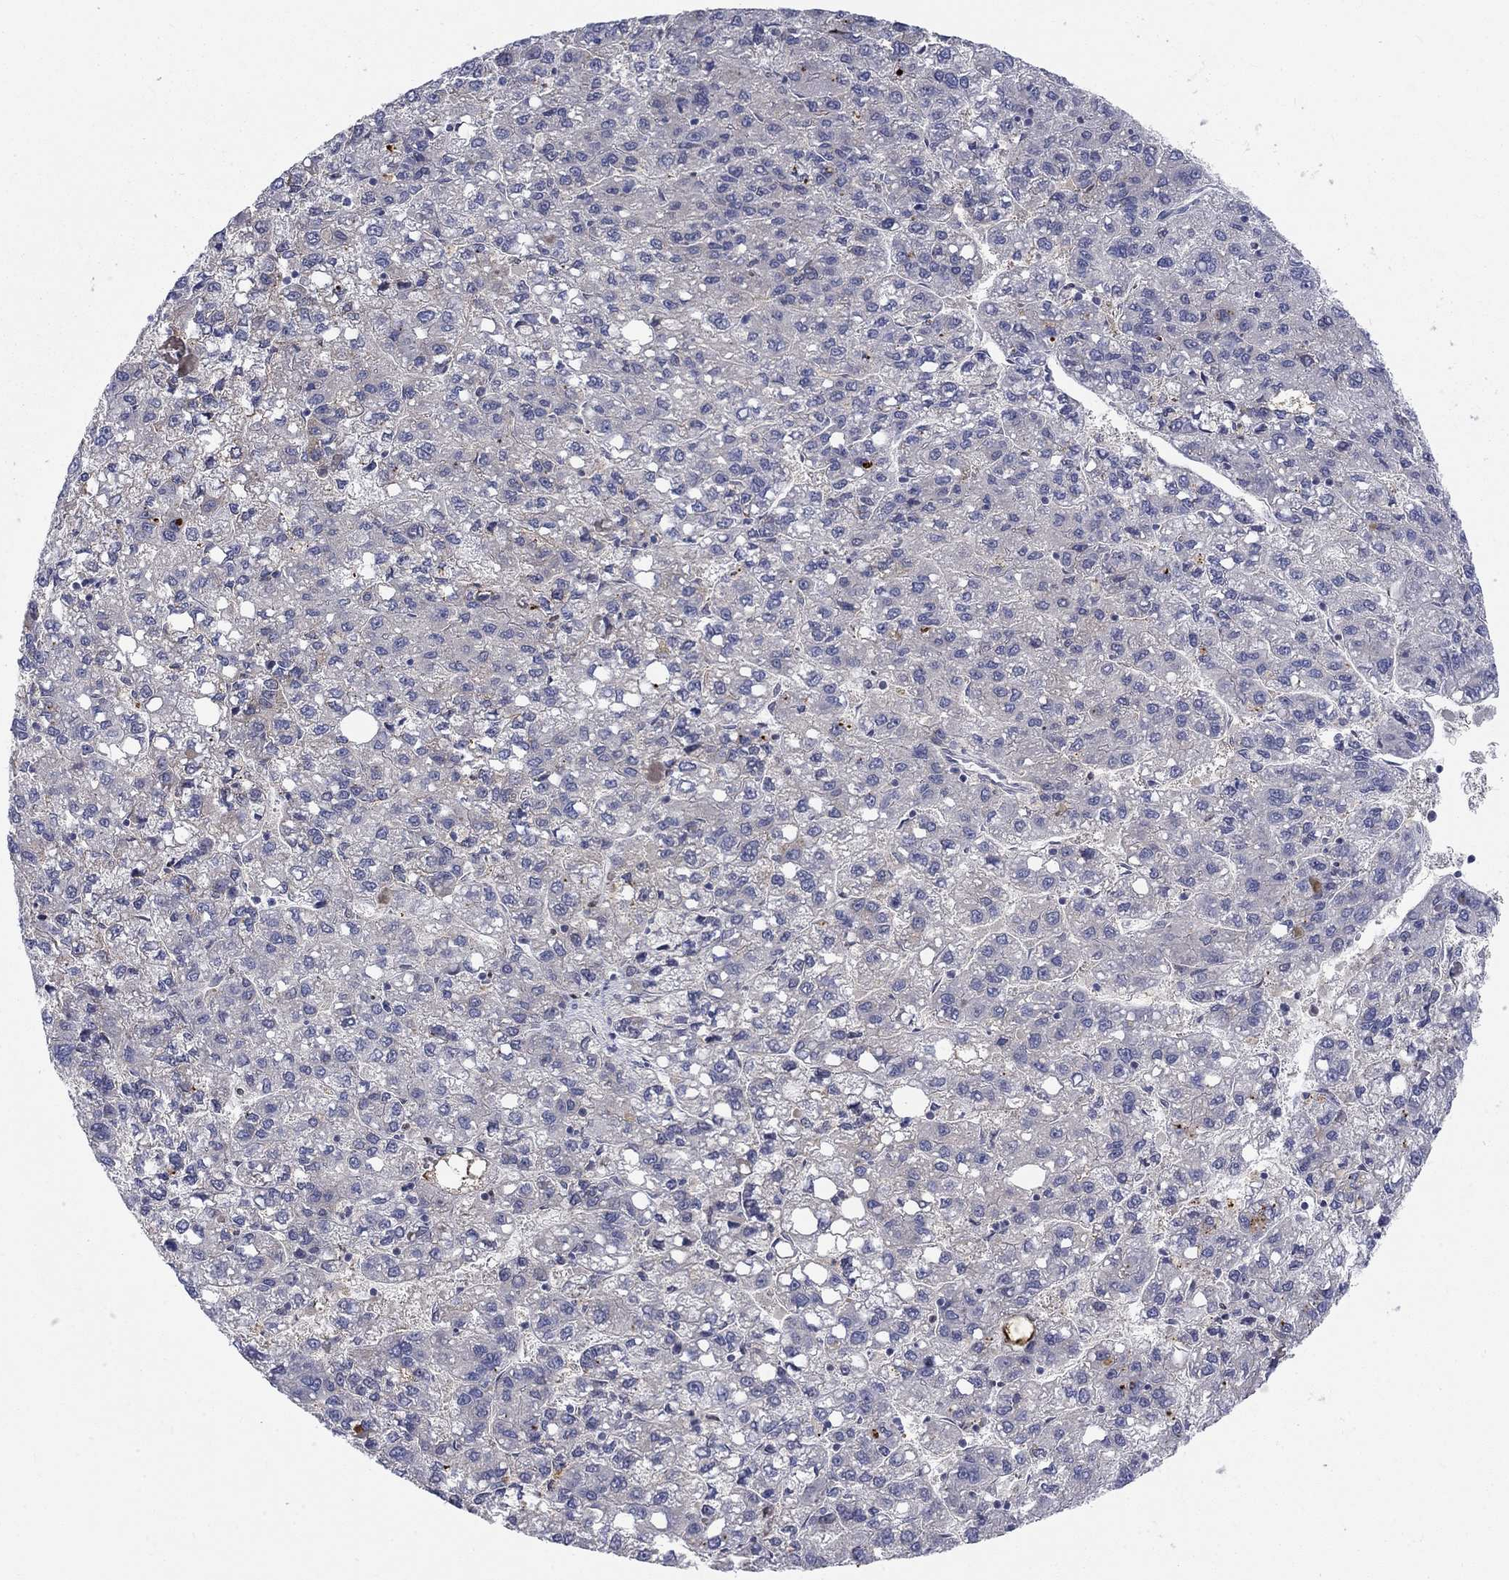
{"staining": {"intensity": "negative", "quantity": "none", "location": "none"}, "tissue": "liver cancer", "cell_type": "Tumor cells", "image_type": "cancer", "snomed": [{"axis": "morphology", "description": "Carcinoma, Hepatocellular, NOS"}, {"axis": "topography", "description": "Liver"}], "caption": "This micrograph is of liver cancer (hepatocellular carcinoma) stained with immunohistochemistry to label a protein in brown with the nuclei are counter-stained blue. There is no positivity in tumor cells.", "gene": "EGFLAM", "patient": {"sex": "female", "age": 82}}